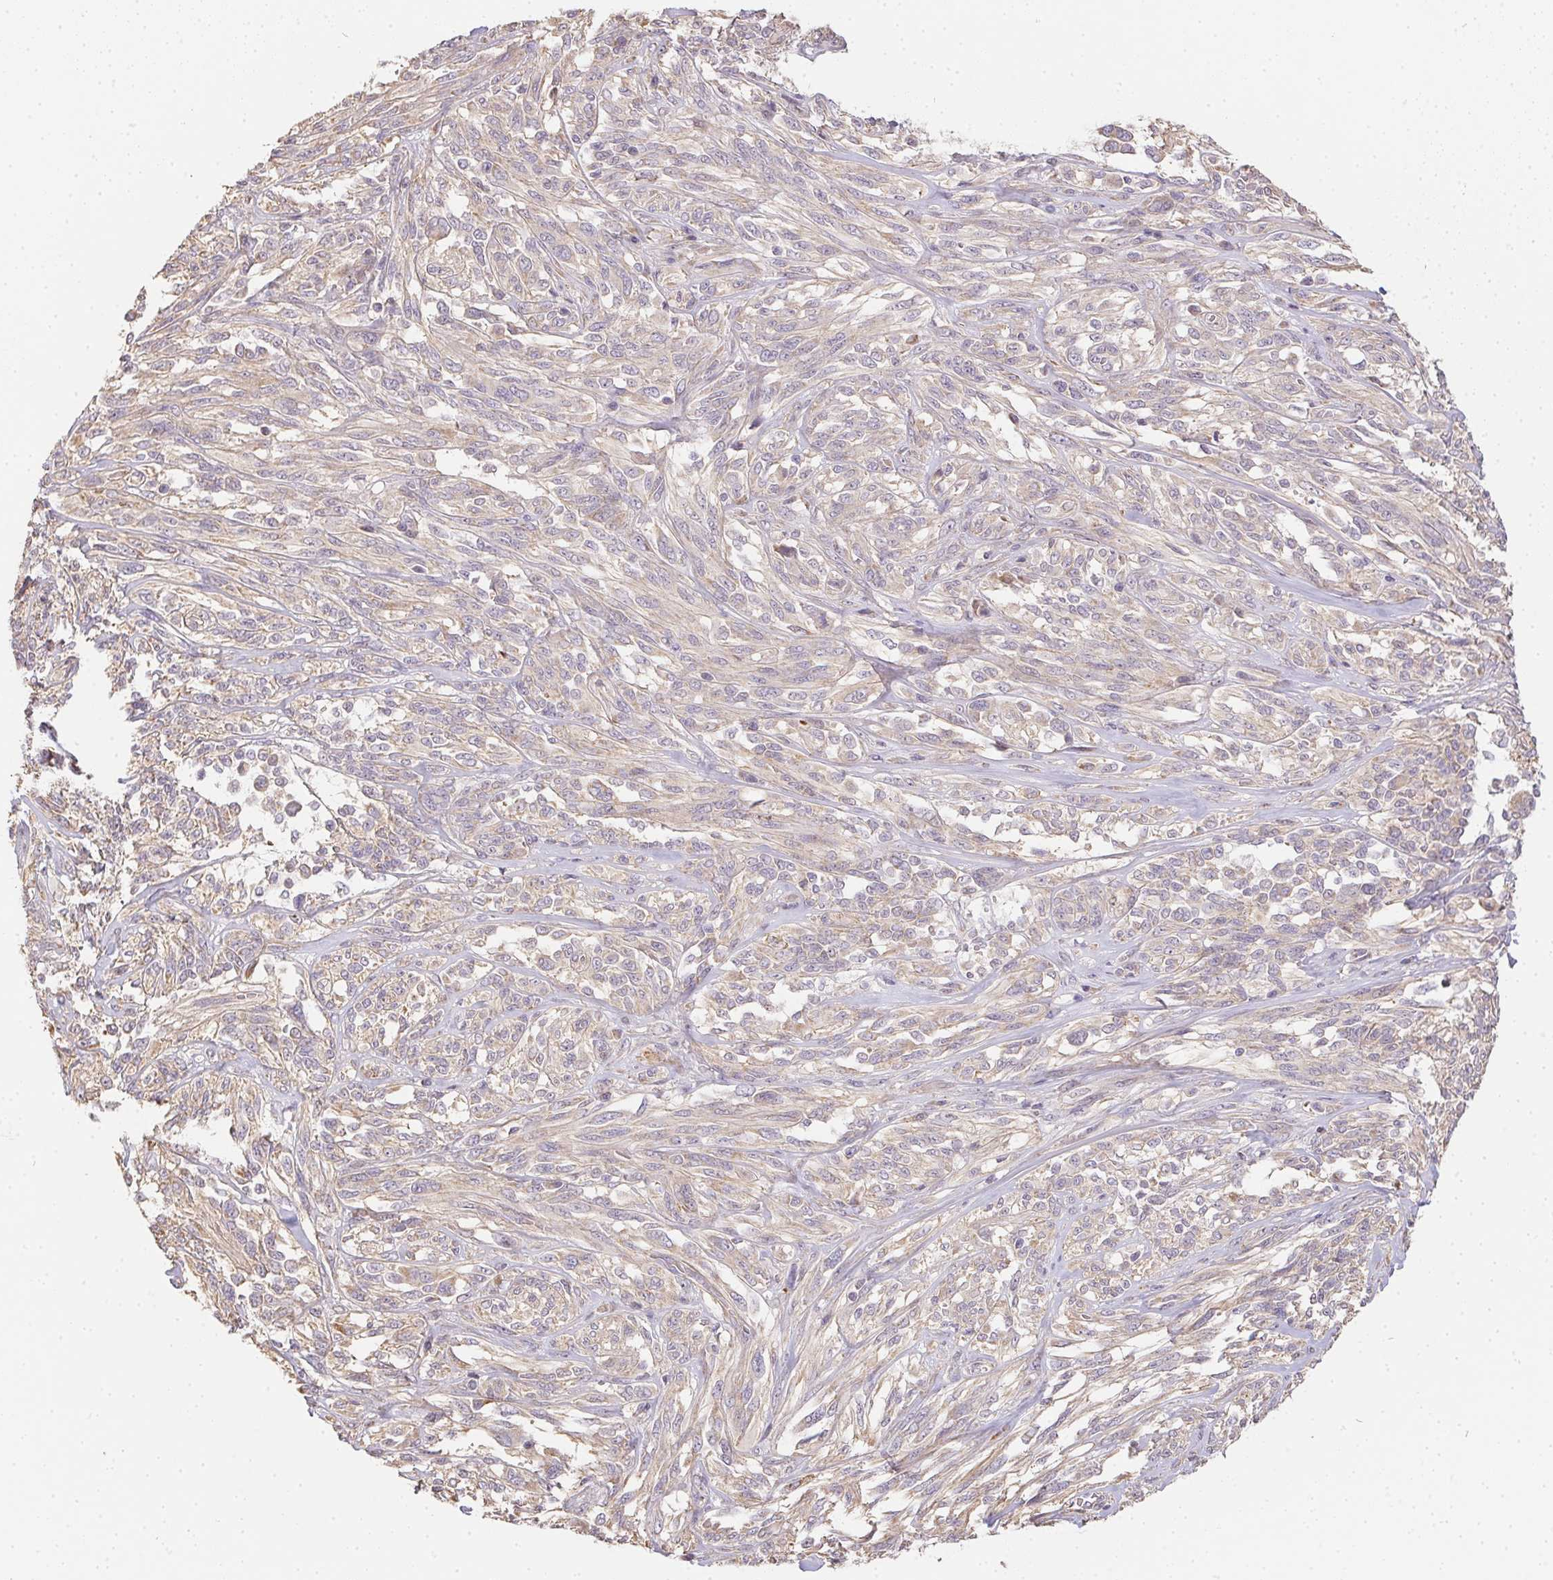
{"staining": {"intensity": "negative", "quantity": "none", "location": "none"}, "tissue": "melanoma", "cell_type": "Tumor cells", "image_type": "cancer", "snomed": [{"axis": "morphology", "description": "Malignant melanoma, NOS"}, {"axis": "topography", "description": "Skin"}], "caption": "Immunohistochemical staining of malignant melanoma reveals no significant staining in tumor cells.", "gene": "REV3L", "patient": {"sex": "female", "age": 91}}